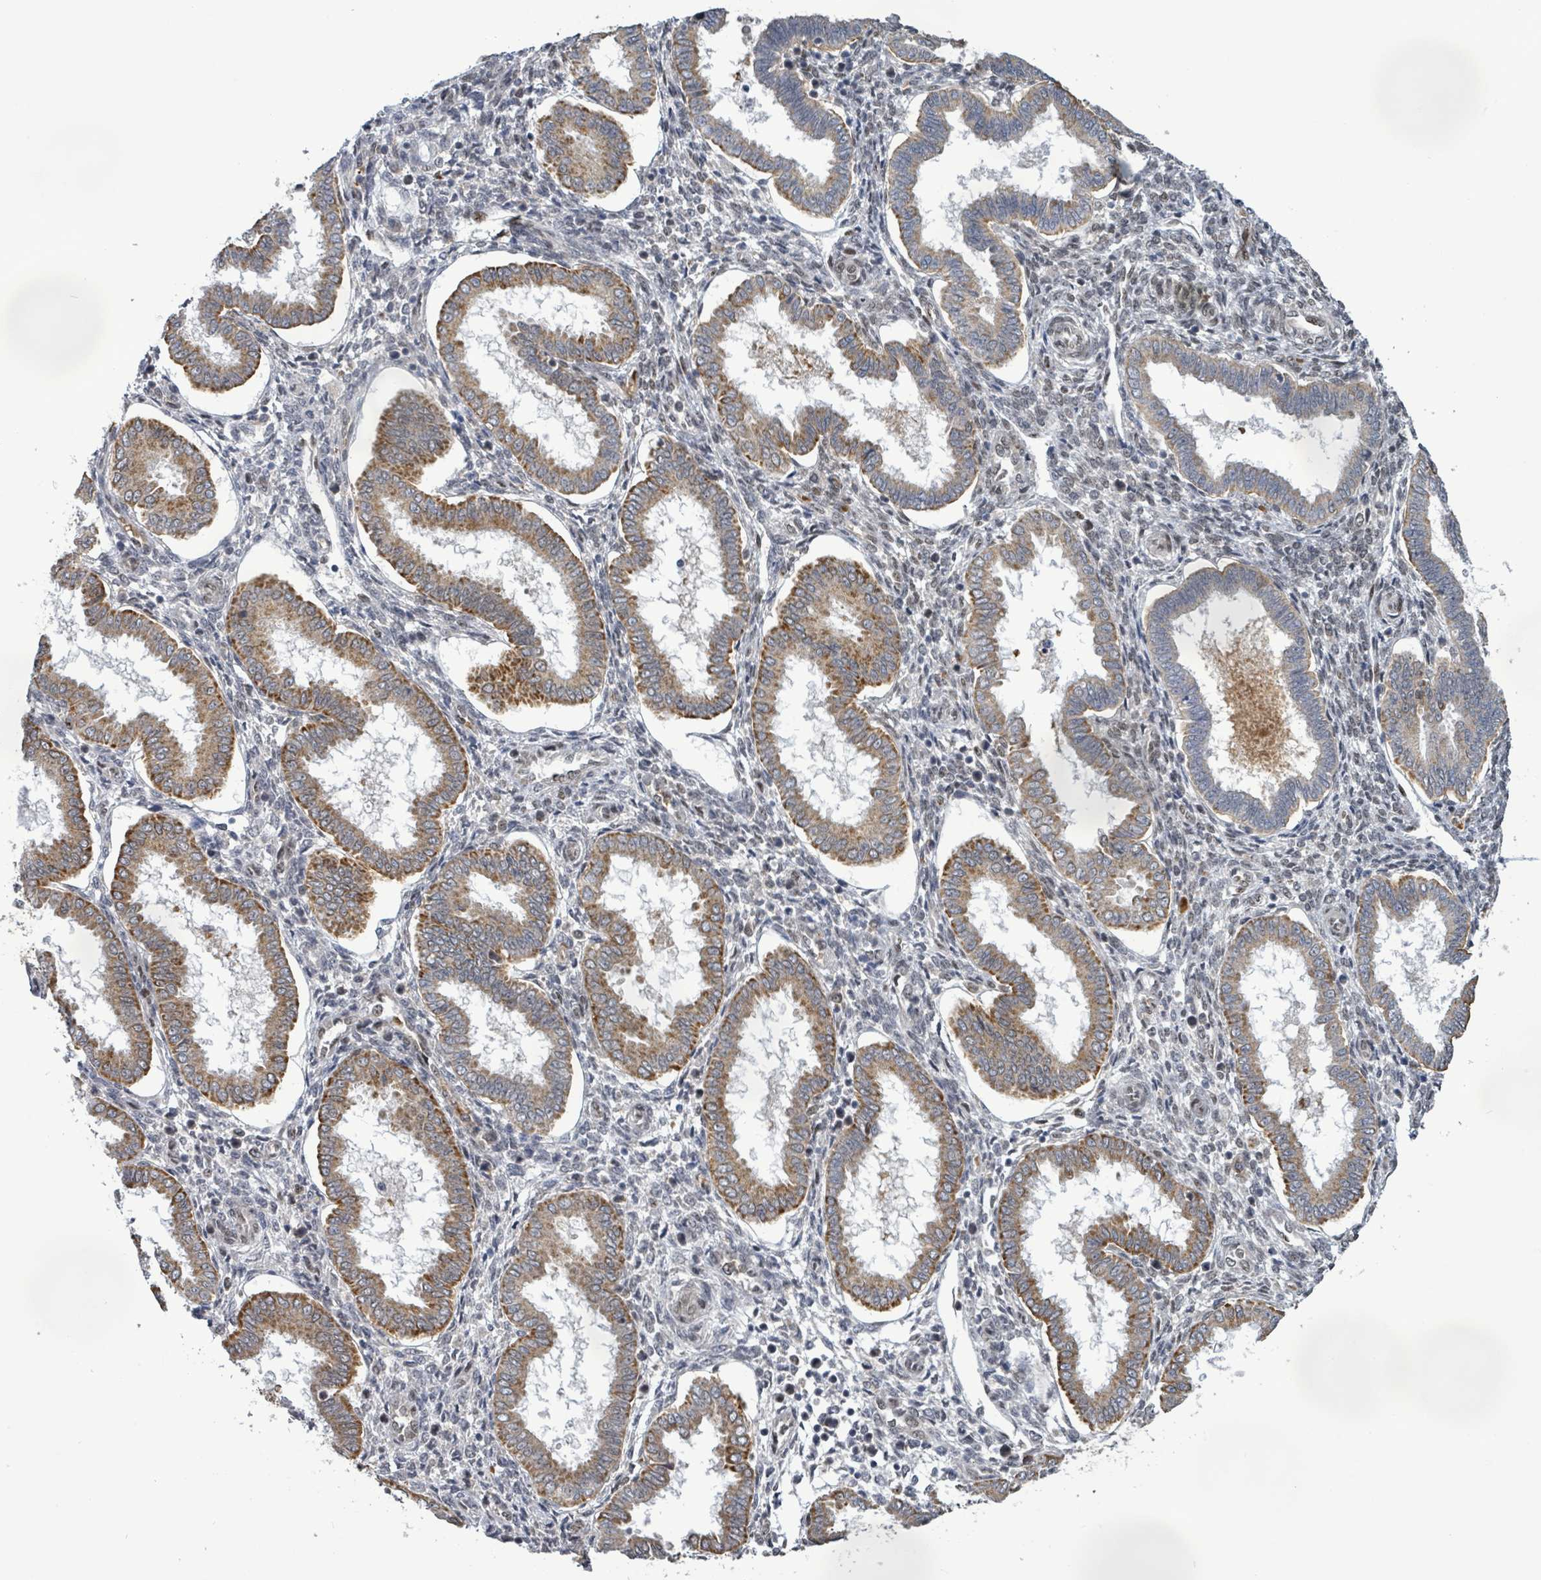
{"staining": {"intensity": "weak", "quantity": "25%-75%", "location": "nuclear"}, "tissue": "endometrium", "cell_type": "Cells in endometrial stroma", "image_type": "normal", "snomed": [{"axis": "morphology", "description": "Normal tissue, NOS"}, {"axis": "topography", "description": "Endometrium"}], "caption": "High-magnification brightfield microscopy of normal endometrium stained with DAB (3,3'-diaminobenzidine) (brown) and counterstained with hematoxylin (blue). cells in endometrial stroma exhibit weak nuclear expression is identified in about25%-75% of cells. Using DAB (3,3'-diaminobenzidine) (brown) and hematoxylin (blue) stains, captured at high magnification using brightfield microscopy.", "gene": "PATZ1", "patient": {"sex": "female", "age": 24}}